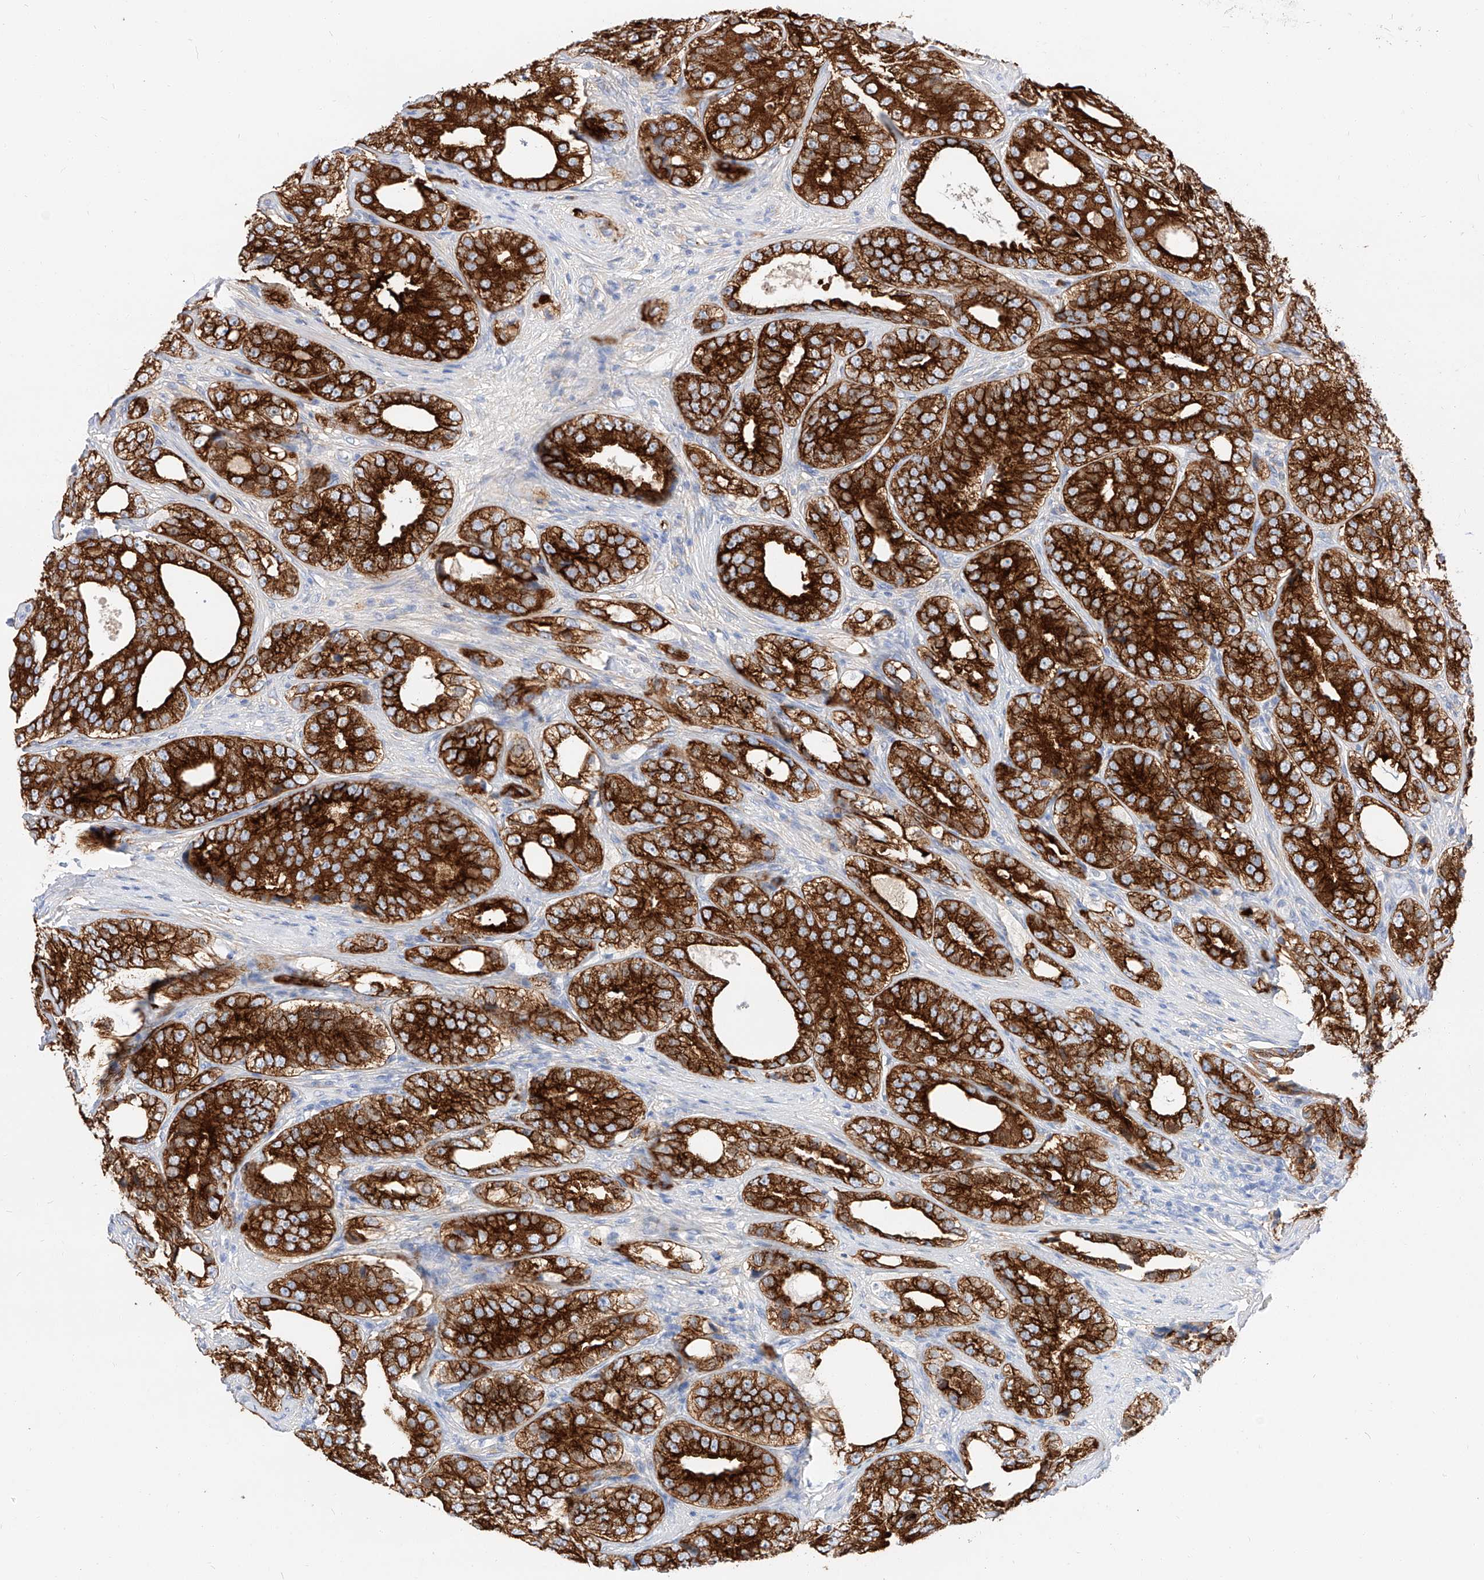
{"staining": {"intensity": "strong", "quantity": ">75%", "location": "cytoplasmic/membranous"}, "tissue": "prostate cancer", "cell_type": "Tumor cells", "image_type": "cancer", "snomed": [{"axis": "morphology", "description": "Adenocarcinoma, High grade"}, {"axis": "topography", "description": "Prostate"}], "caption": "Immunohistochemistry (IHC) (DAB (3,3'-diaminobenzidine)) staining of prostate cancer (adenocarcinoma (high-grade)) exhibits strong cytoplasmic/membranous protein expression in approximately >75% of tumor cells.", "gene": "MAP7", "patient": {"sex": "male", "age": 56}}